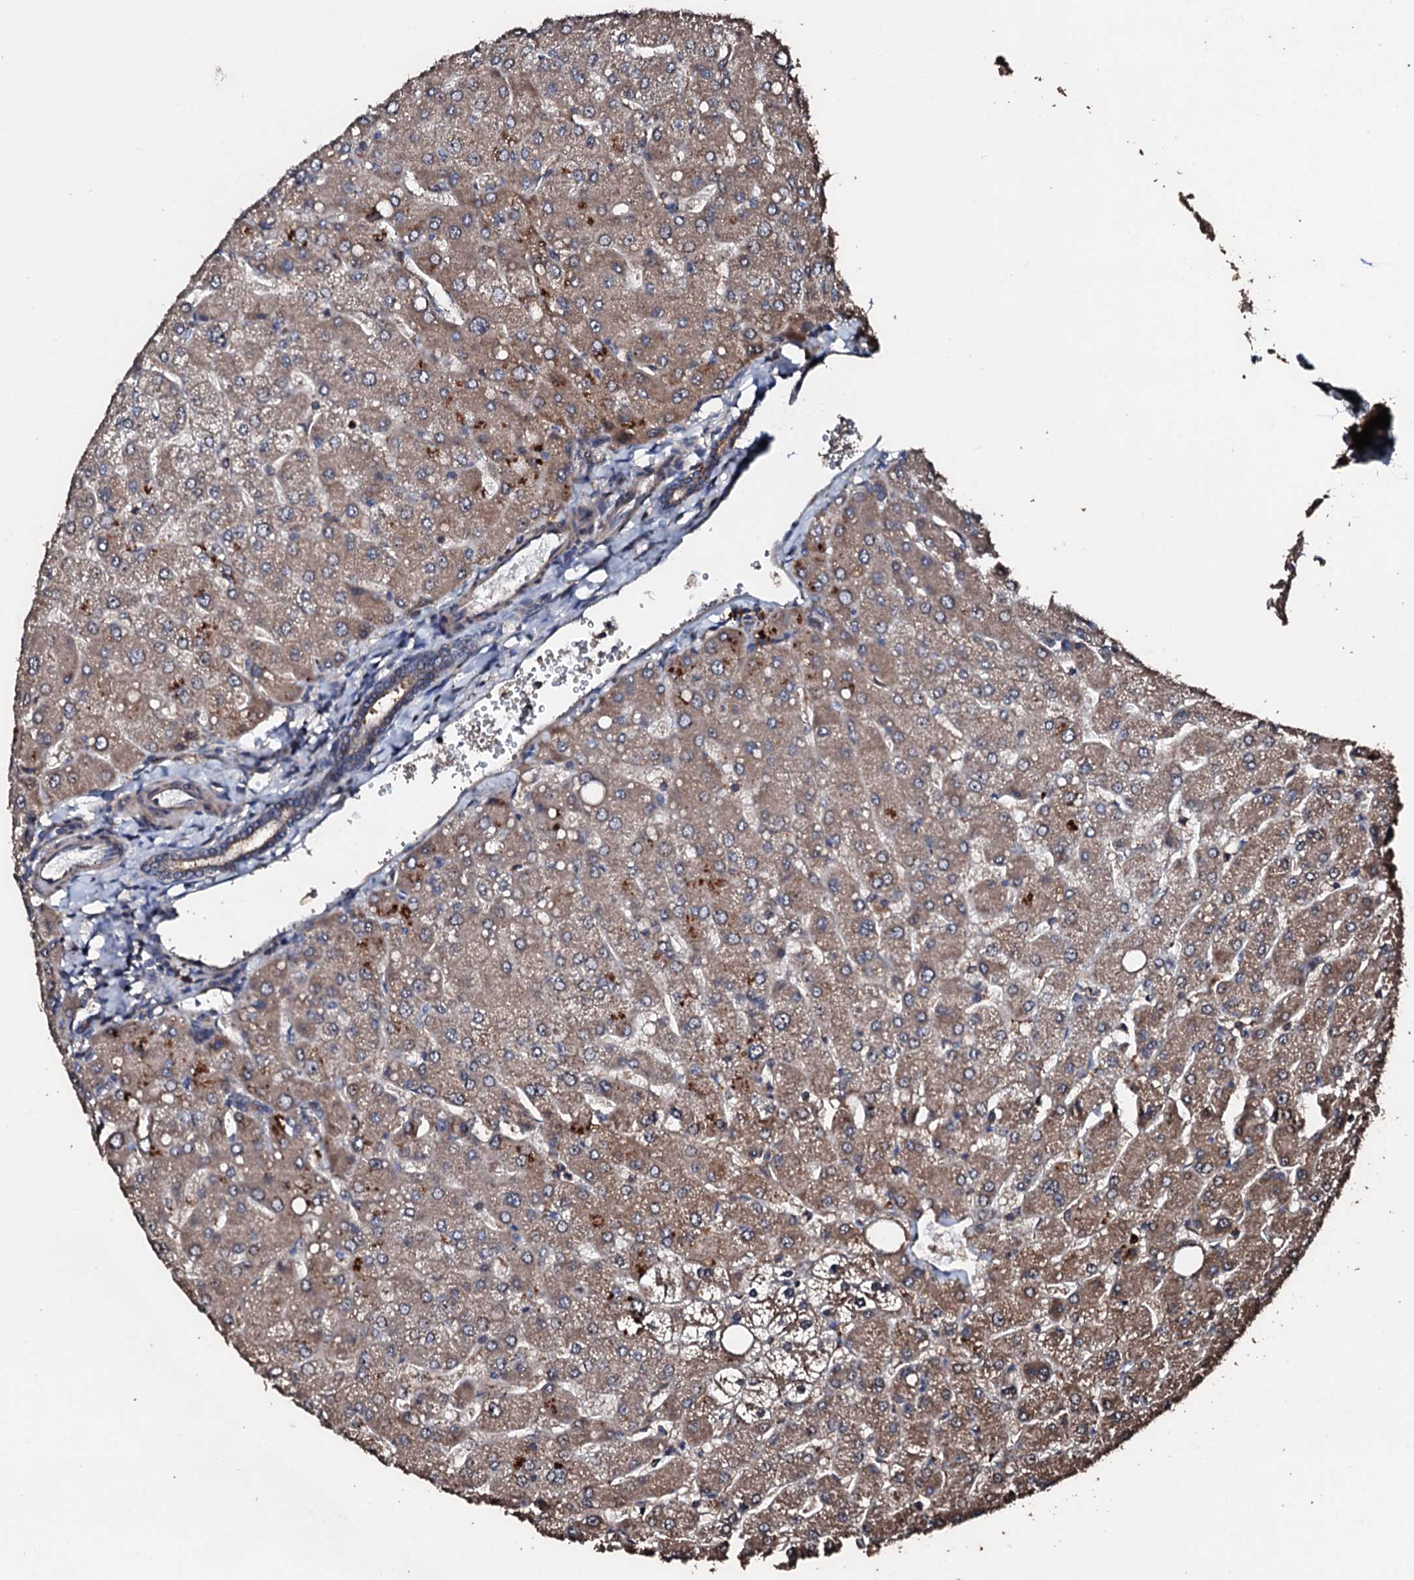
{"staining": {"intensity": "moderate", "quantity": "25%-75%", "location": "cytoplasmic/membranous"}, "tissue": "liver", "cell_type": "Cholangiocytes", "image_type": "normal", "snomed": [{"axis": "morphology", "description": "Normal tissue, NOS"}, {"axis": "topography", "description": "Liver"}], "caption": "Immunohistochemistry staining of normal liver, which shows medium levels of moderate cytoplasmic/membranous expression in about 25%-75% of cholangiocytes indicating moderate cytoplasmic/membranous protein expression. The staining was performed using DAB (brown) for protein detection and nuclei were counterstained in hematoxylin (blue).", "gene": "KIF18A", "patient": {"sex": "male", "age": 55}}